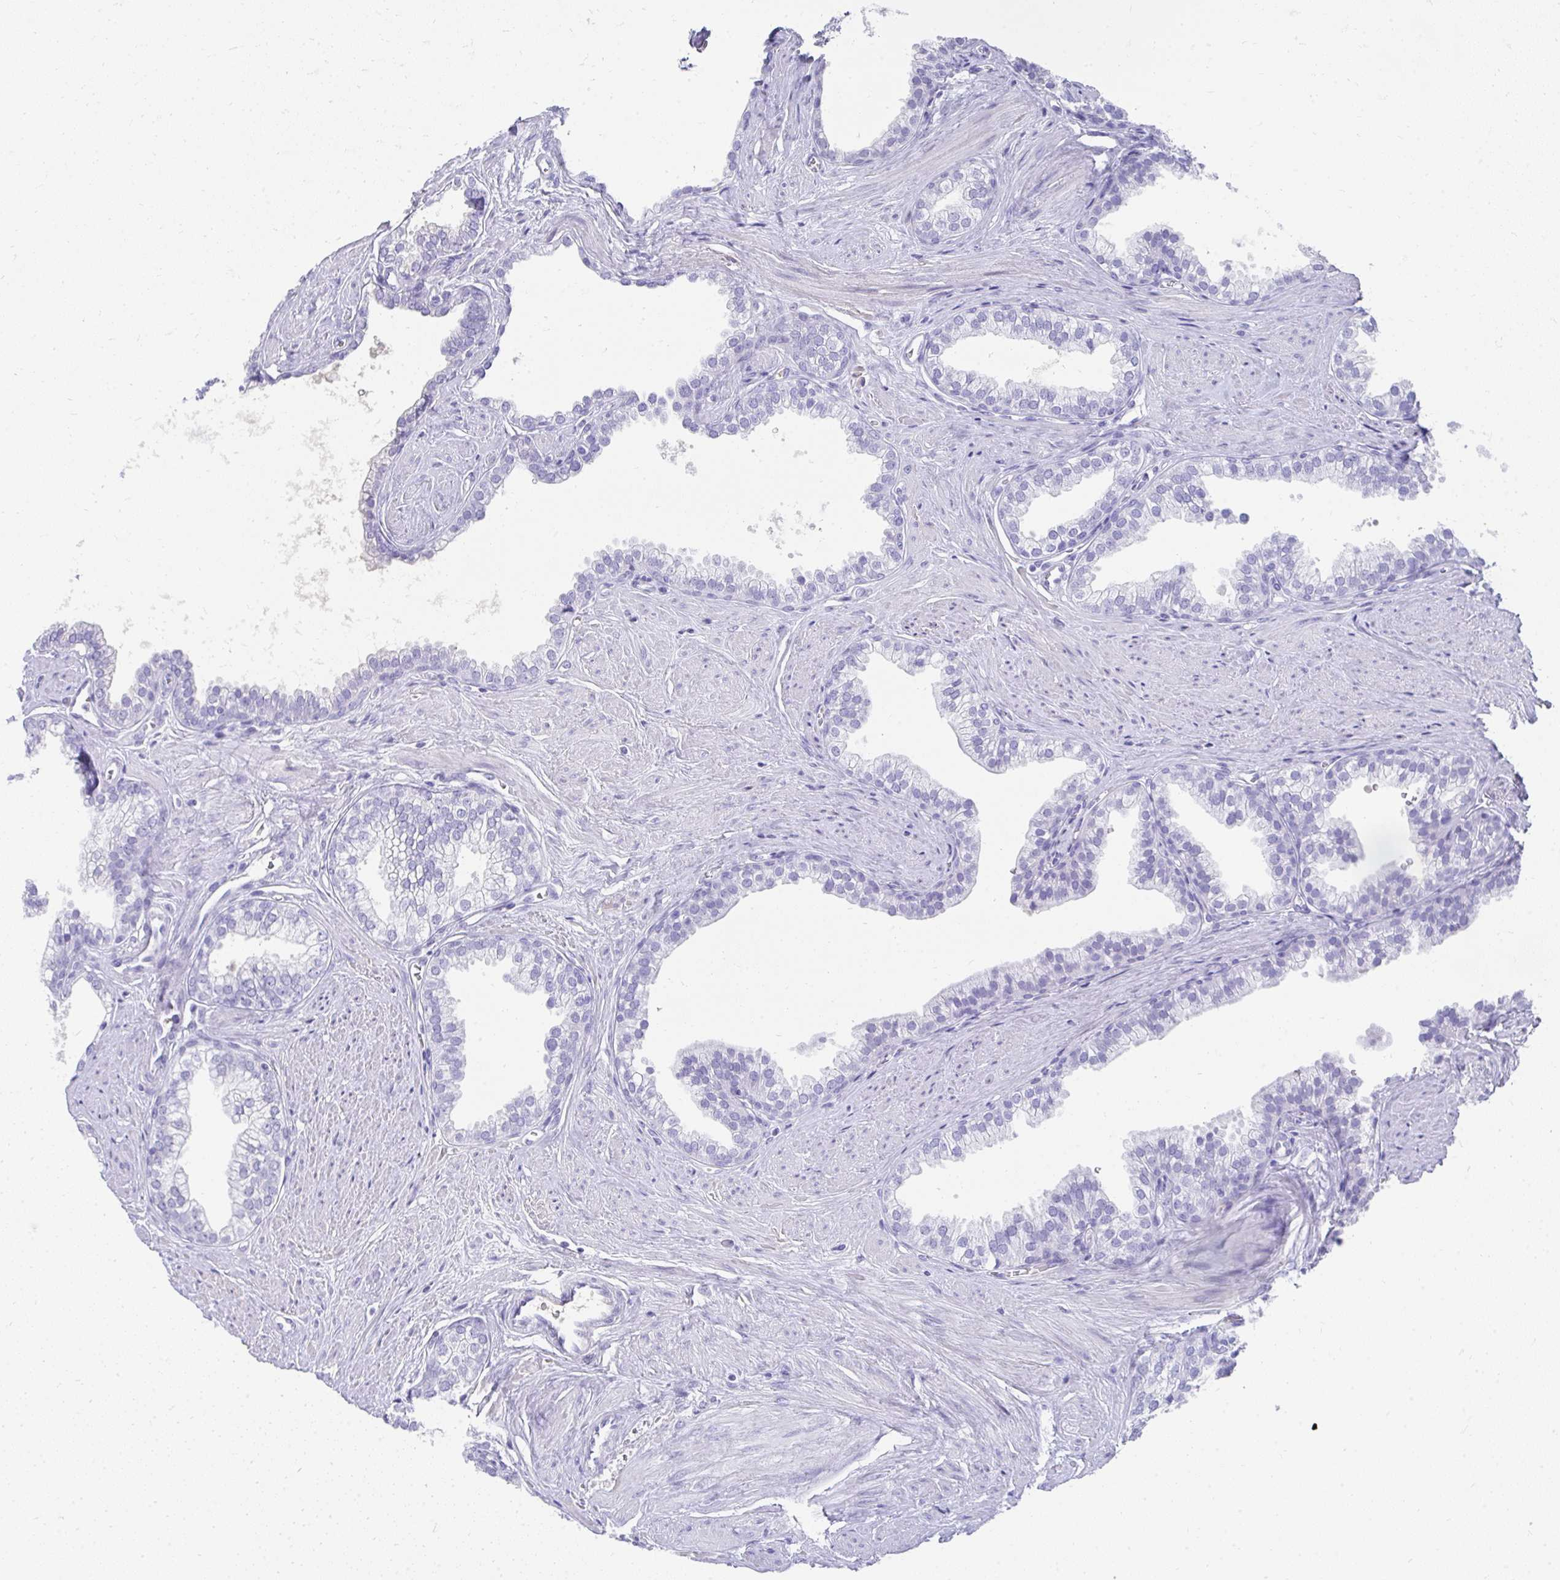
{"staining": {"intensity": "negative", "quantity": "none", "location": "none"}, "tissue": "prostate", "cell_type": "Glandular cells", "image_type": "normal", "snomed": [{"axis": "morphology", "description": "Normal tissue, NOS"}, {"axis": "topography", "description": "Prostate"}, {"axis": "topography", "description": "Peripheral nerve tissue"}], "caption": "Glandular cells show no significant expression in benign prostate.", "gene": "TNNT1", "patient": {"sex": "male", "age": 55}}